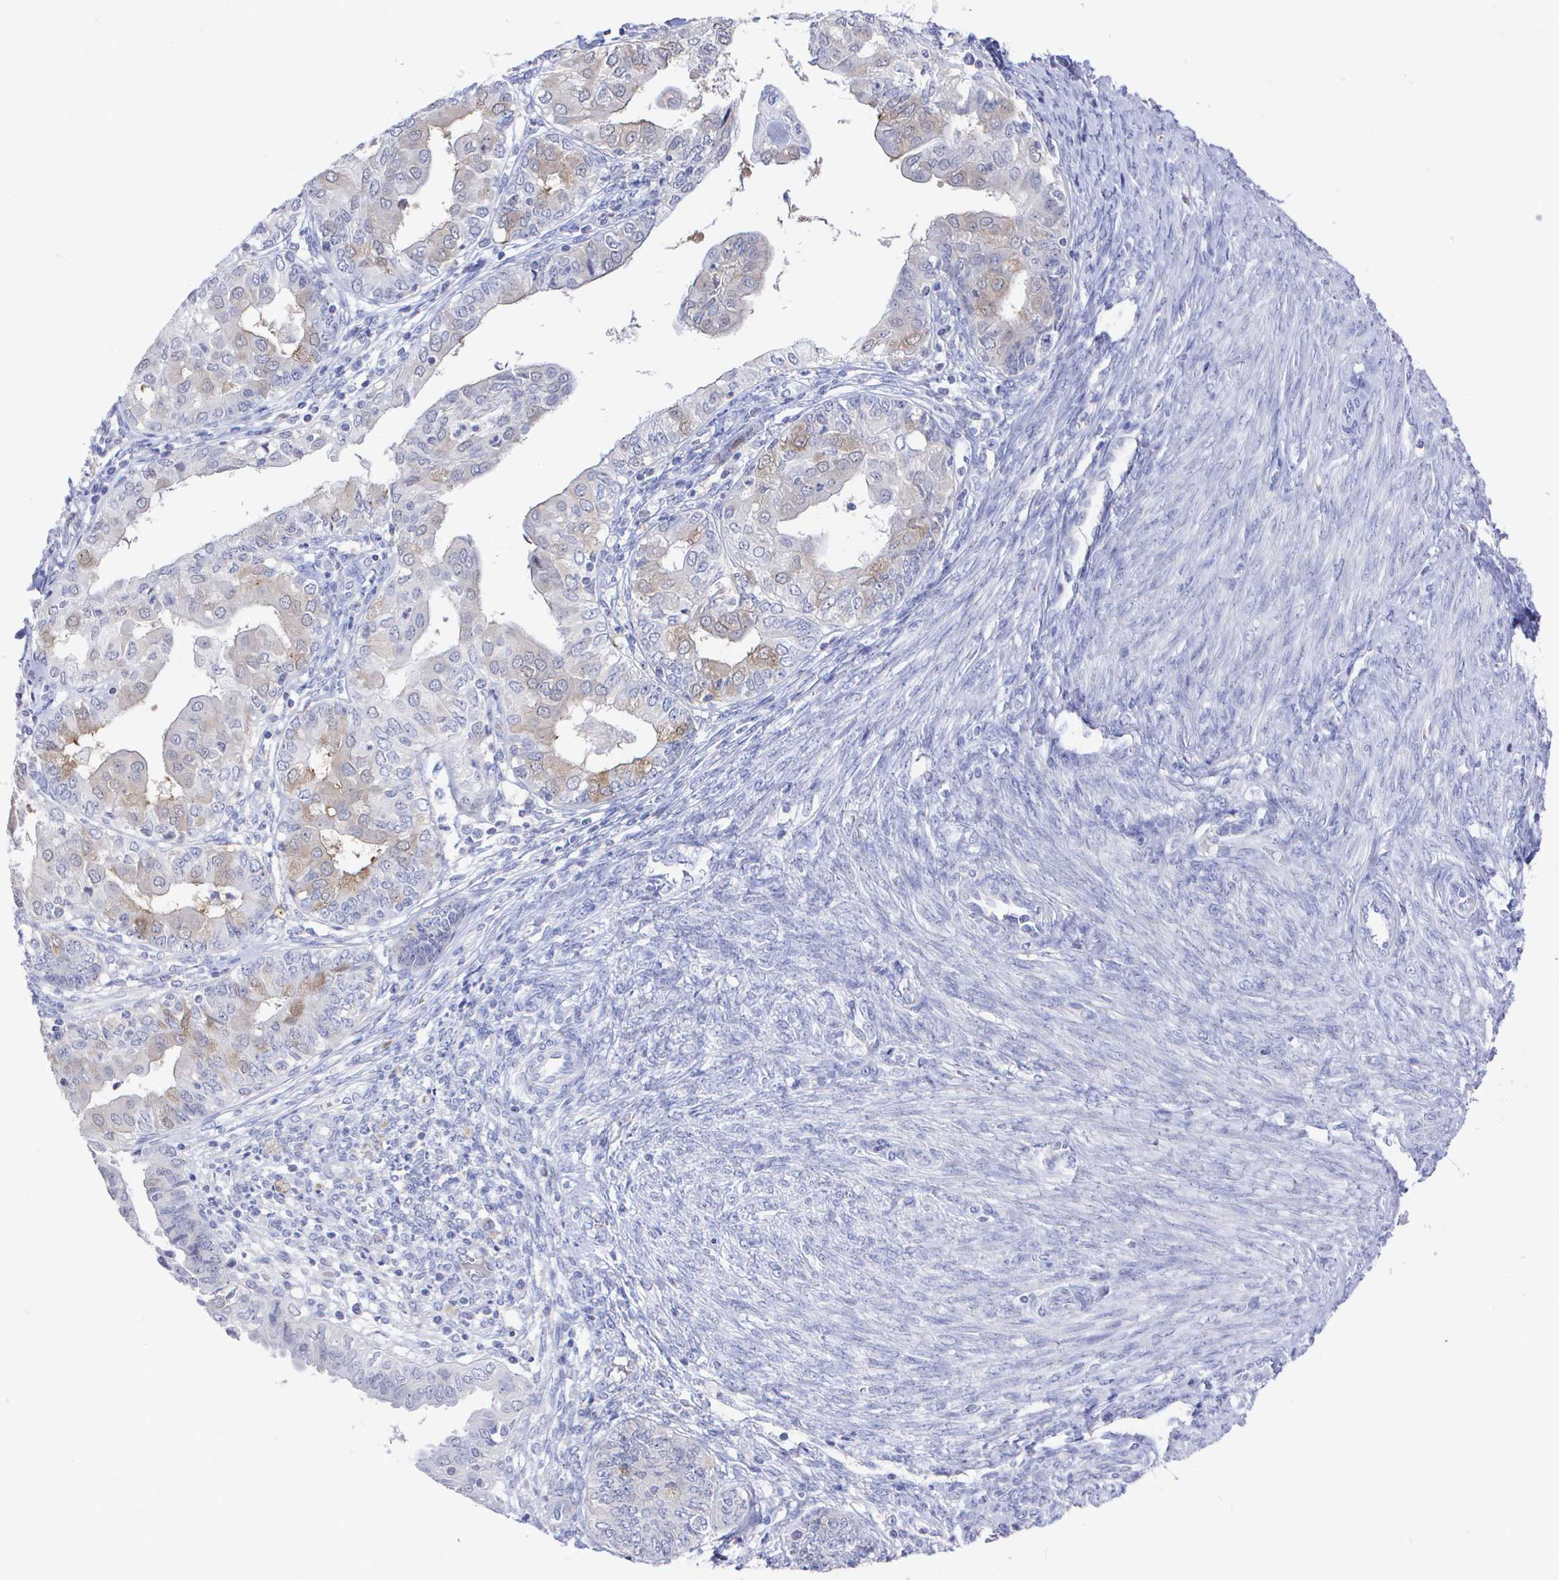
{"staining": {"intensity": "weak", "quantity": "25%-75%", "location": "cytoplasmic/membranous"}, "tissue": "endometrial cancer", "cell_type": "Tumor cells", "image_type": "cancer", "snomed": [{"axis": "morphology", "description": "Adenocarcinoma, NOS"}, {"axis": "topography", "description": "Endometrium"}], "caption": "Protein expression analysis of endometrial adenocarcinoma exhibits weak cytoplasmic/membranous staining in about 25%-75% of tumor cells.", "gene": "LRRC23", "patient": {"sex": "female", "age": 68}}